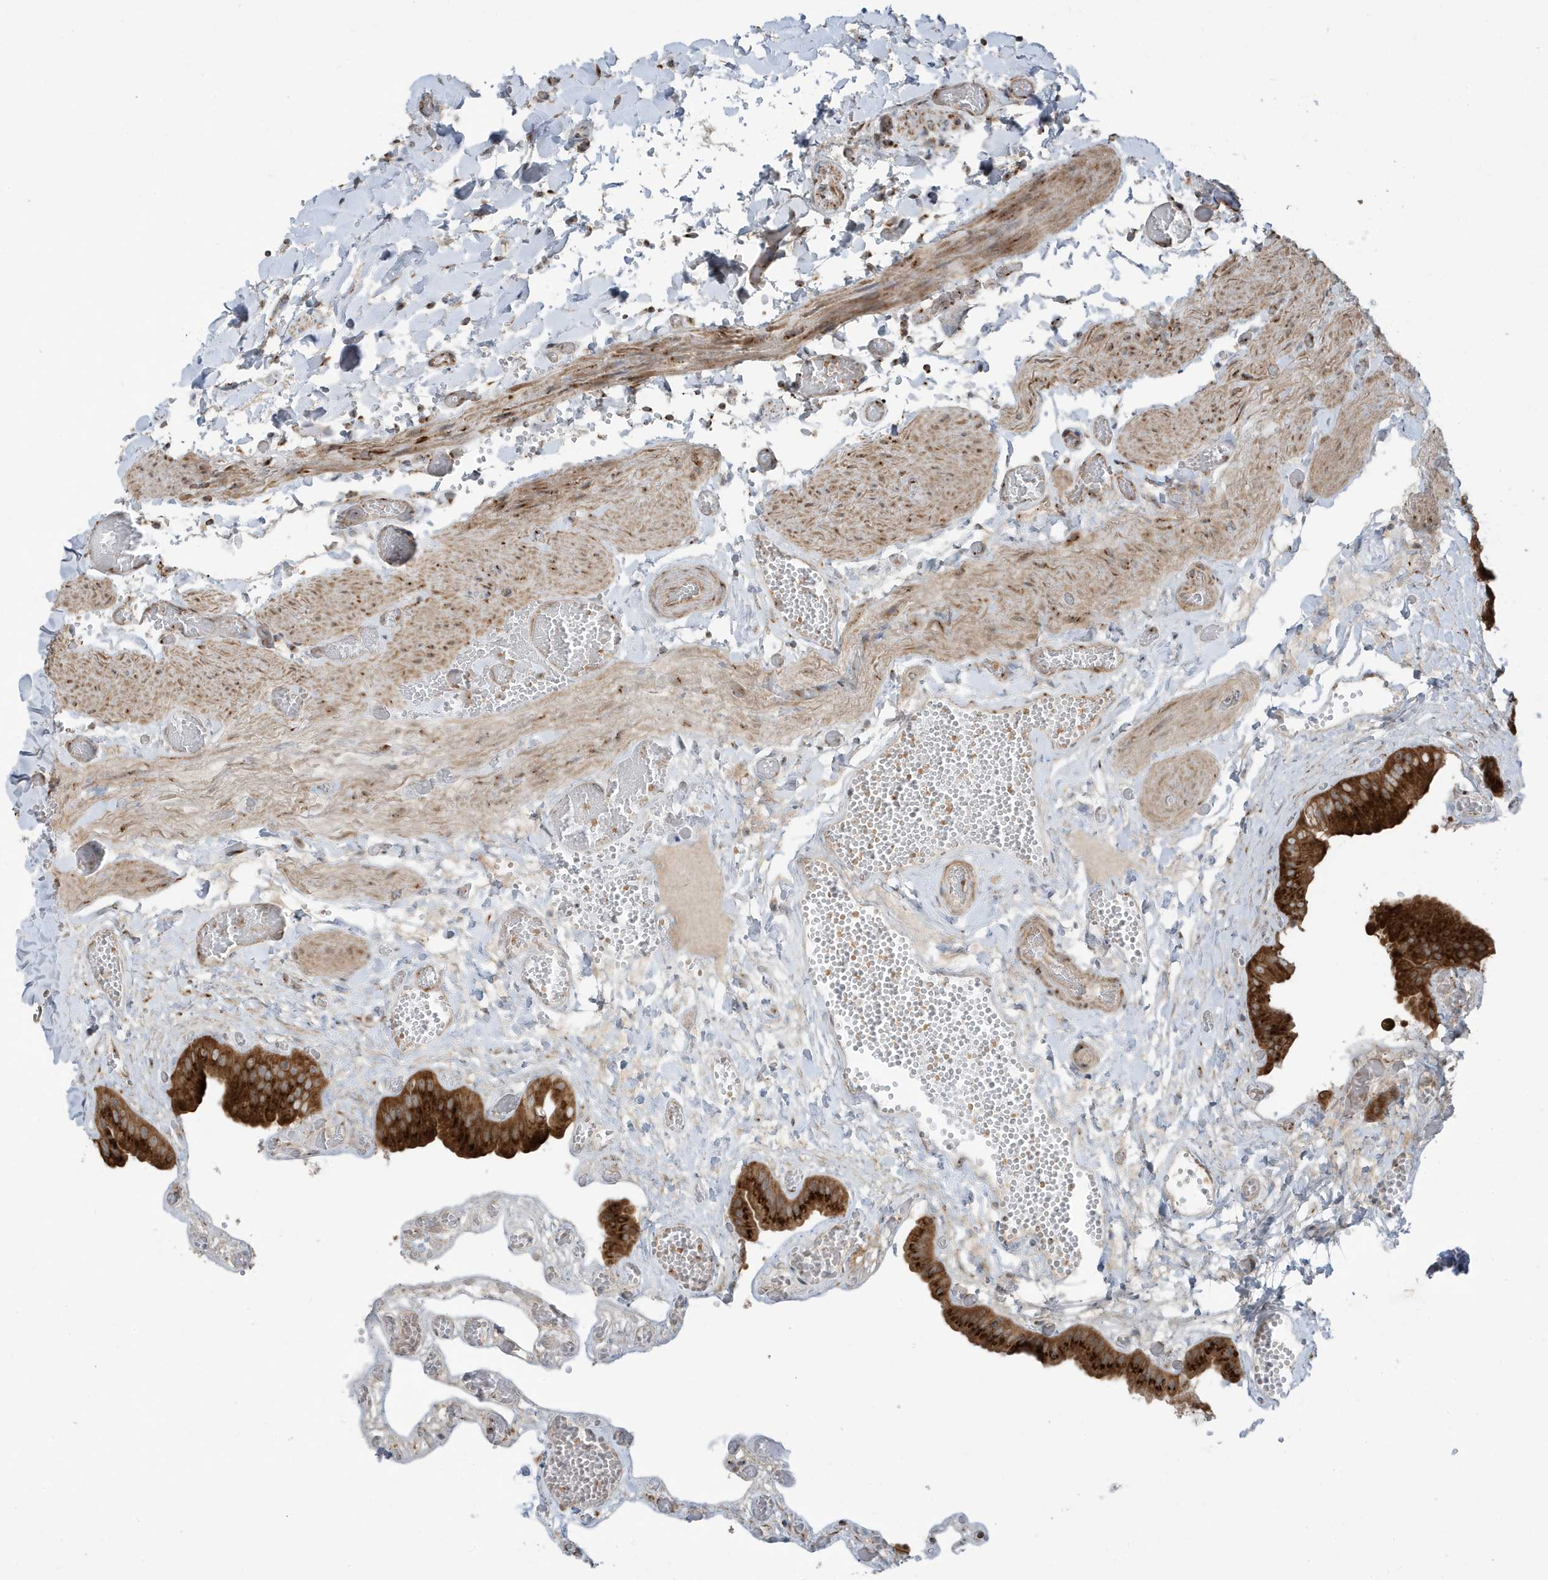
{"staining": {"intensity": "strong", "quantity": ">75%", "location": "cytoplasmic/membranous"}, "tissue": "gallbladder", "cell_type": "Glandular cells", "image_type": "normal", "snomed": [{"axis": "morphology", "description": "Normal tissue, NOS"}, {"axis": "topography", "description": "Gallbladder"}], "caption": "Gallbladder was stained to show a protein in brown. There is high levels of strong cytoplasmic/membranous expression in approximately >75% of glandular cells. Using DAB (brown) and hematoxylin (blue) stains, captured at high magnification using brightfield microscopy.", "gene": "GOLGA4", "patient": {"sex": "female", "age": 64}}